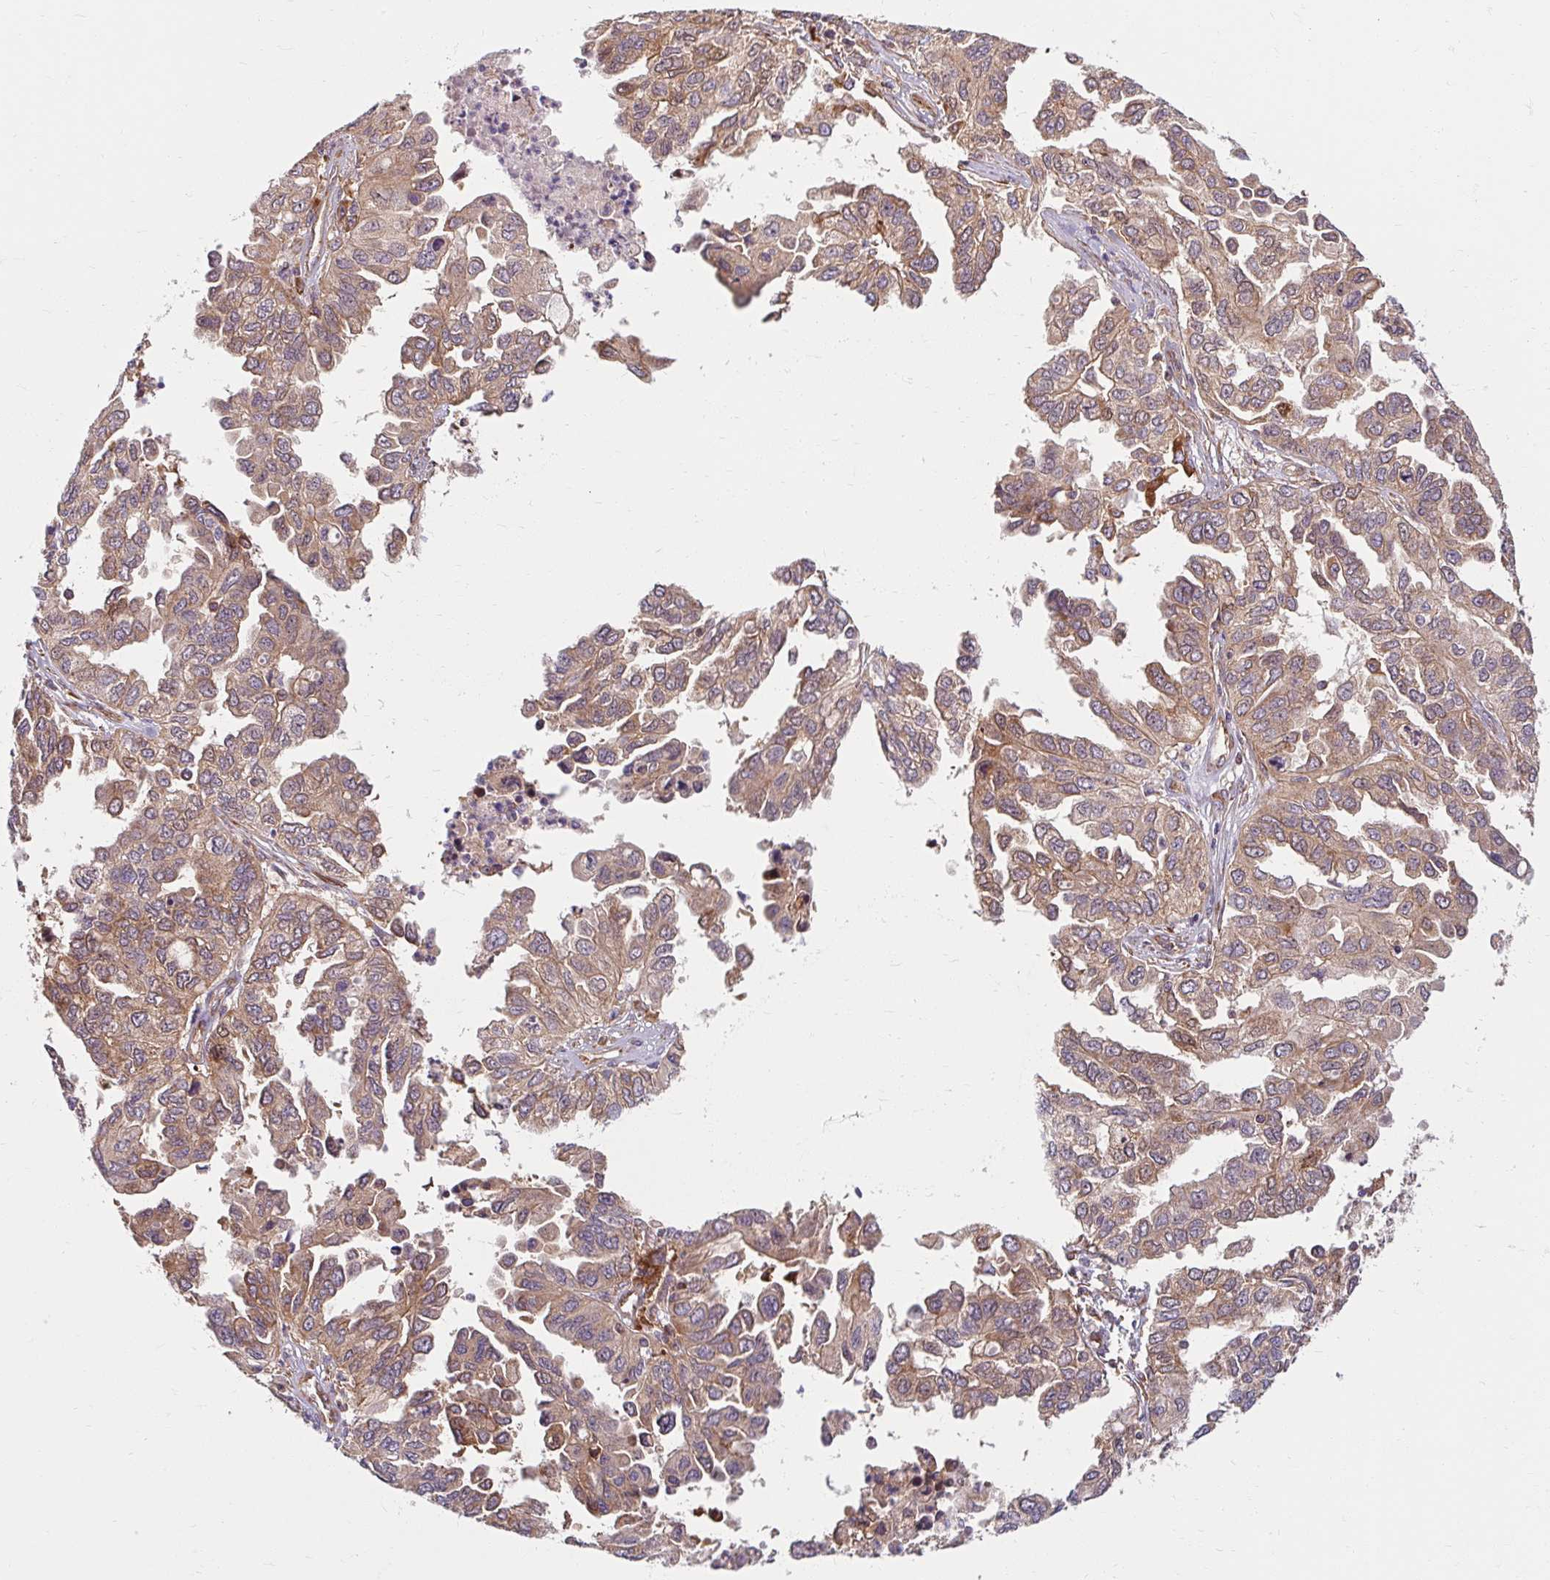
{"staining": {"intensity": "weak", "quantity": ">75%", "location": "cytoplasmic/membranous"}, "tissue": "ovarian cancer", "cell_type": "Tumor cells", "image_type": "cancer", "snomed": [{"axis": "morphology", "description": "Cystadenocarcinoma, serous, NOS"}, {"axis": "topography", "description": "Ovary"}], "caption": "Immunohistochemistry staining of ovarian serous cystadenocarcinoma, which displays low levels of weak cytoplasmic/membranous positivity in approximately >75% of tumor cells indicating weak cytoplasmic/membranous protein expression. The staining was performed using DAB (brown) for protein detection and nuclei were counterstained in hematoxylin (blue).", "gene": "BTF3", "patient": {"sex": "female", "age": 53}}